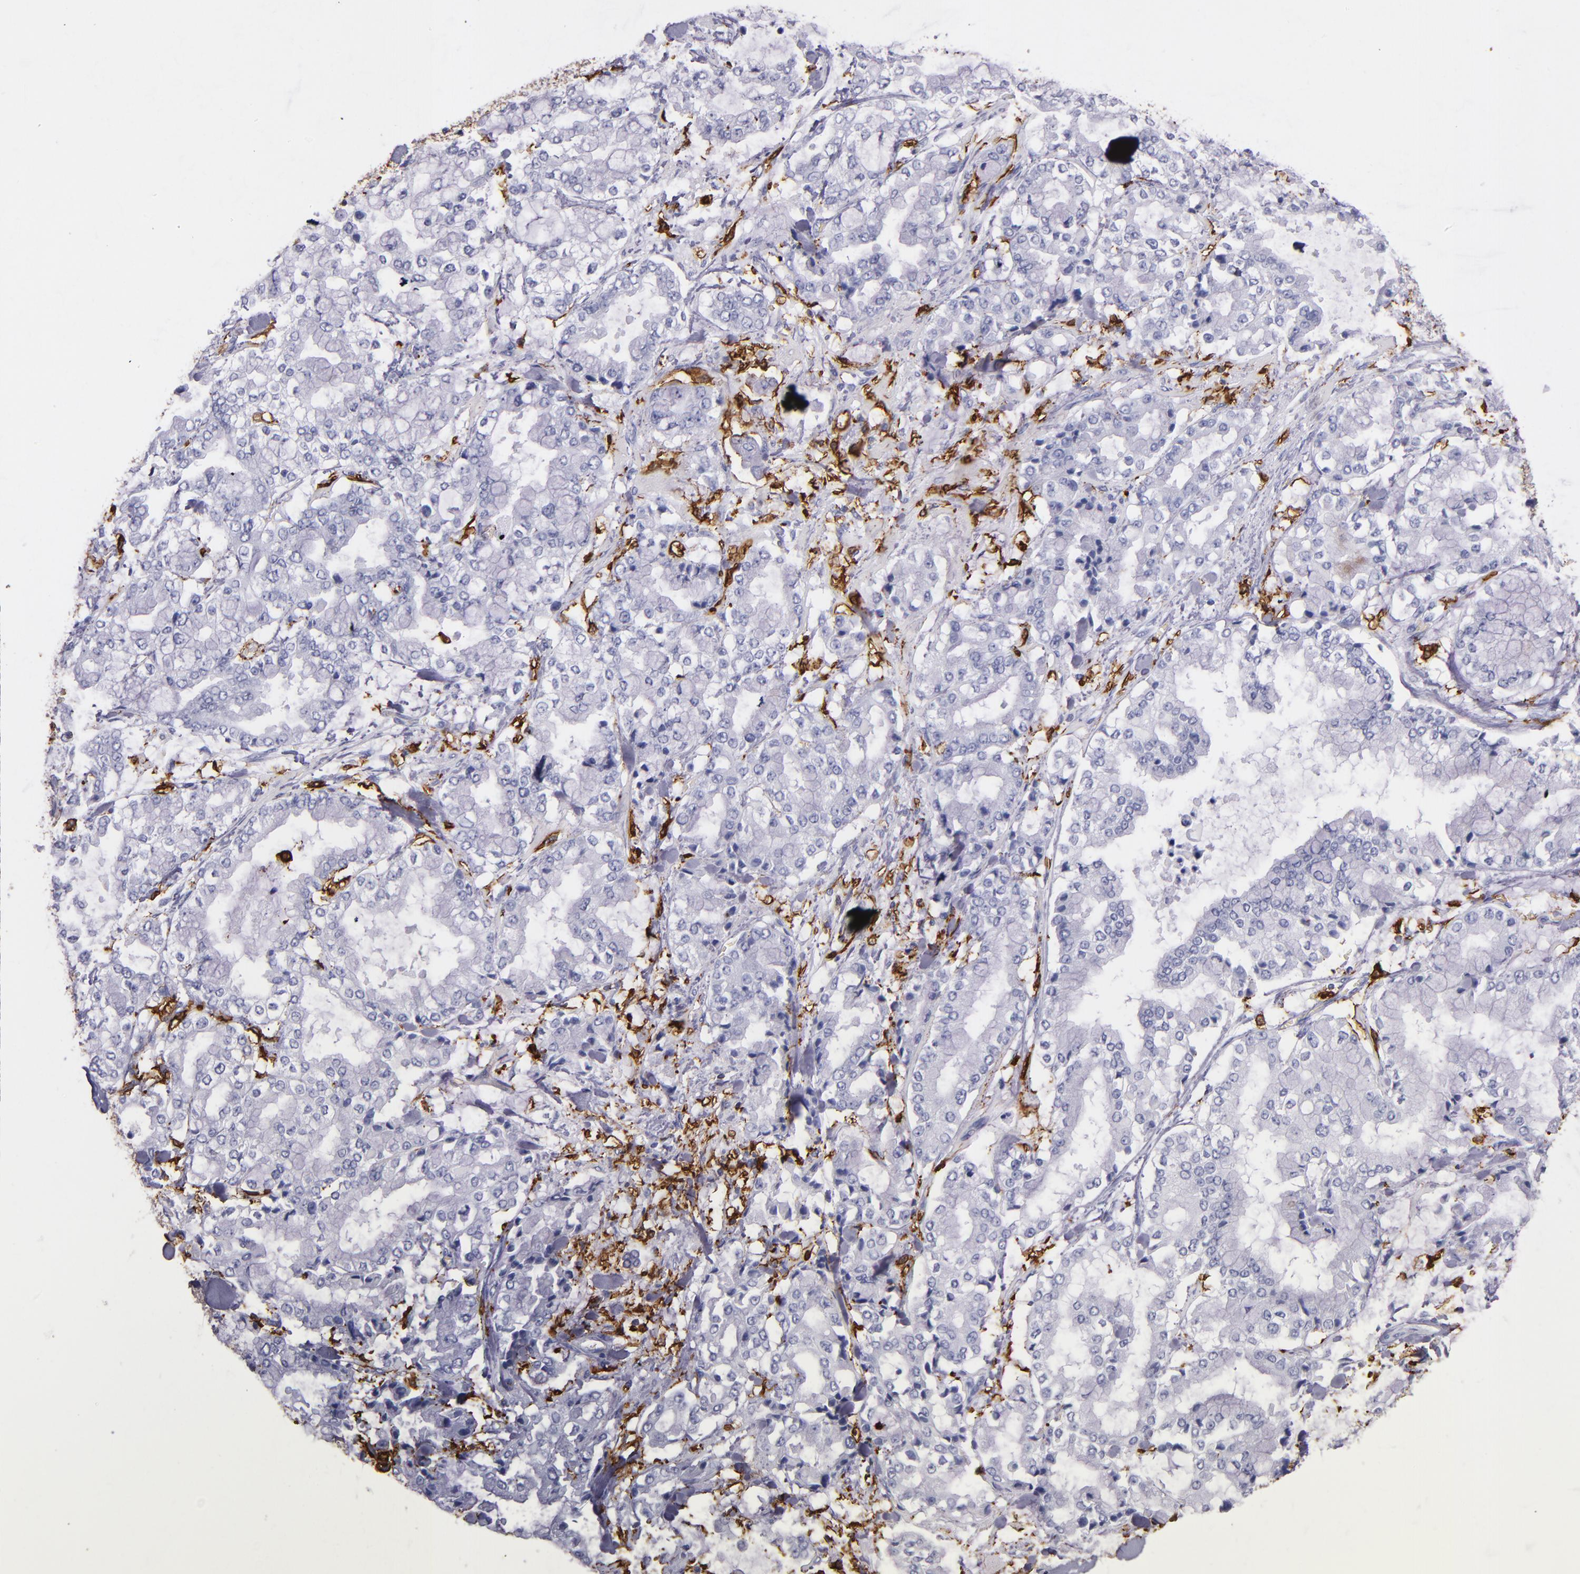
{"staining": {"intensity": "negative", "quantity": "none", "location": "none"}, "tissue": "stomach cancer", "cell_type": "Tumor cells", "image_type": "cancer", "snomed": [{"axis": "morphology", "description": "Normal tissue, NOS"}, {"axis": "morphology", "description": "Adenocarcinoma, NOS"}, {"axis": "topography", "description": "Stomach, upper"}, {"axis": "topography", "description": "Stomach"}], "caption": "DAB immunohistochemical staining of human stomach cancer (adenocarcinoma) reveals no significant staining in tumor cells.", "gene": "HLA-DRA", "patient": {"sex": "male", "age": 76}}